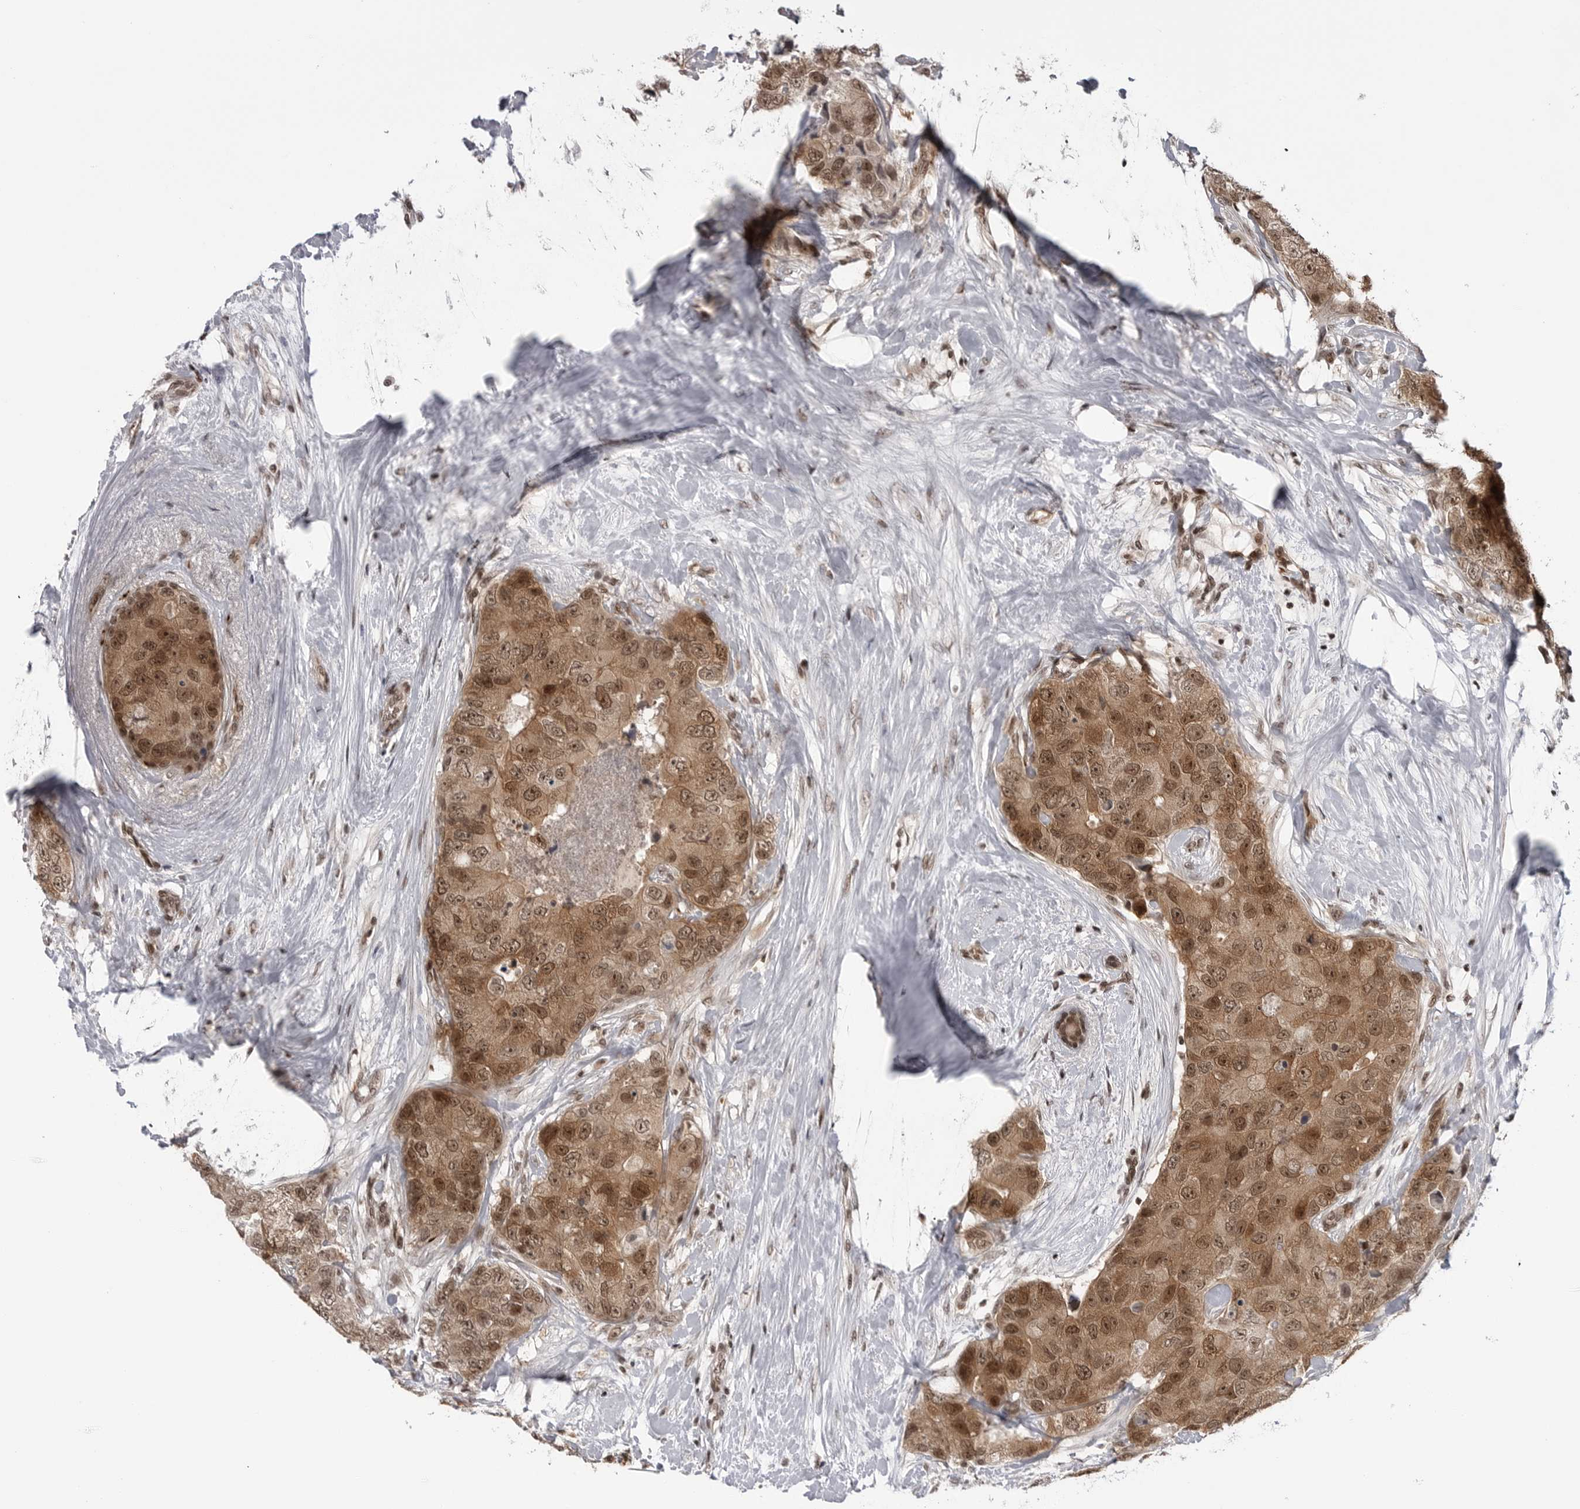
{"staining": {"intensity": "moderate", "quantity": ">75%", "location": "cytoplasmic/membranous,nuclear"}, "tissue": "breast cancer", "cell_type": "Tumor cells", "image_type": "cancer", "snomed": [{"axis": "morphology", "description": "Duct carcinoma"}, {"axis": "topography", "description": "Breast"}], "caption": "Protein analysis of breast cancer tissue reveals moderate cytoplasmic/membranous and nuclear positivity in approximately >75% of tumor cells.", "gene": "TRIM66", "patient": {"sex": "female", "age": 62}}